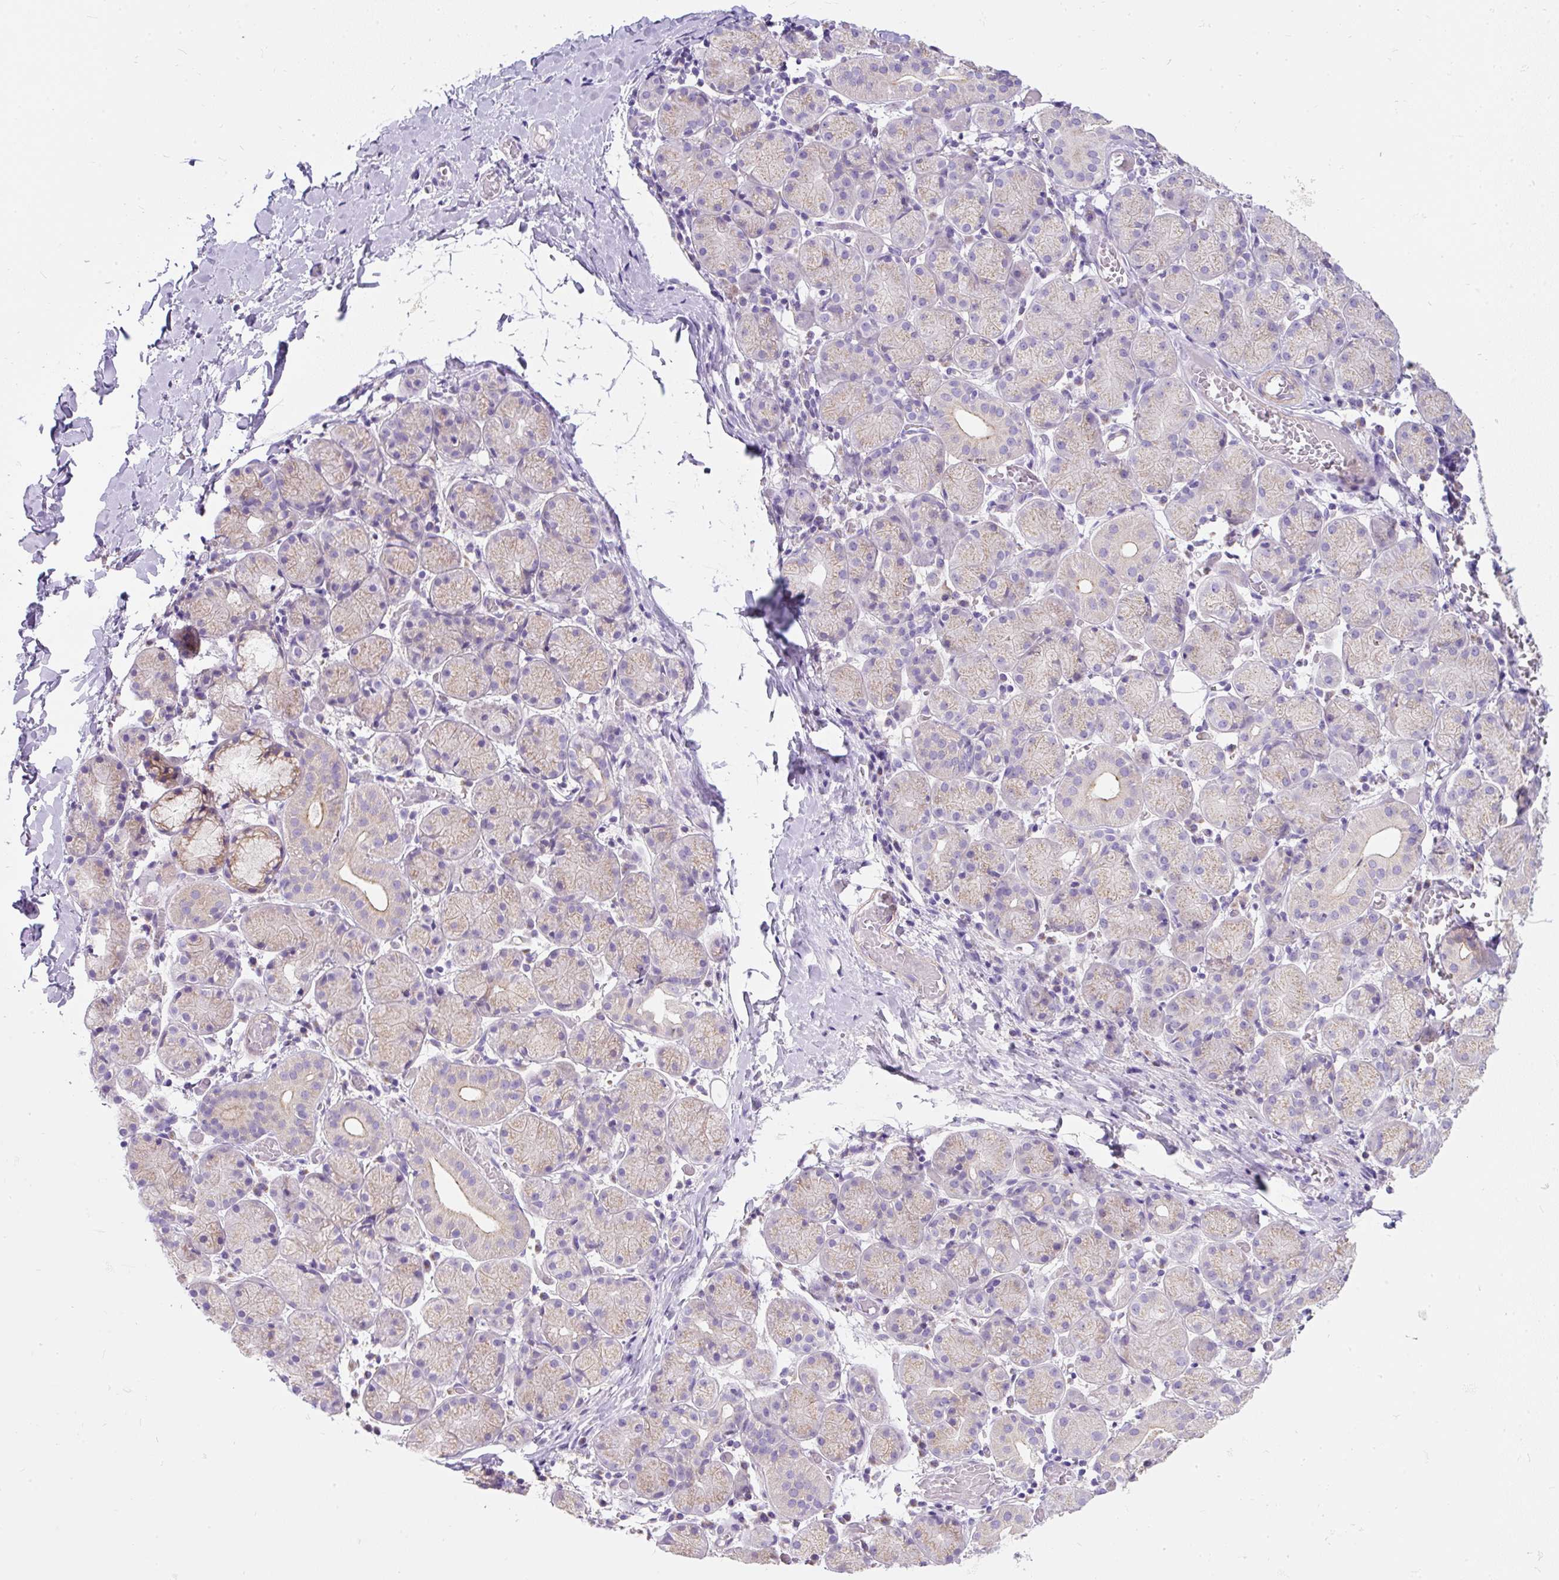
{"staining": {"intensity": "negative", "quantity": "none", "location": "none"}, "tissue": "salivary gland", "cell_type": "Glandular cells", "image_type": "normal", "snomed": [{"axis": "morphology", "description": "Normal tissue, NOS"}, {"axis": "topography", "description": "Salivary gland"}], "caption": "Immunohistochemistry (IHC) image of benign human salivary gland stained for a protein (brown), which demonstrates no expression in glandular cells.", "gene": "SUSD5", "patient": {"sex": "female", "age": 24}}